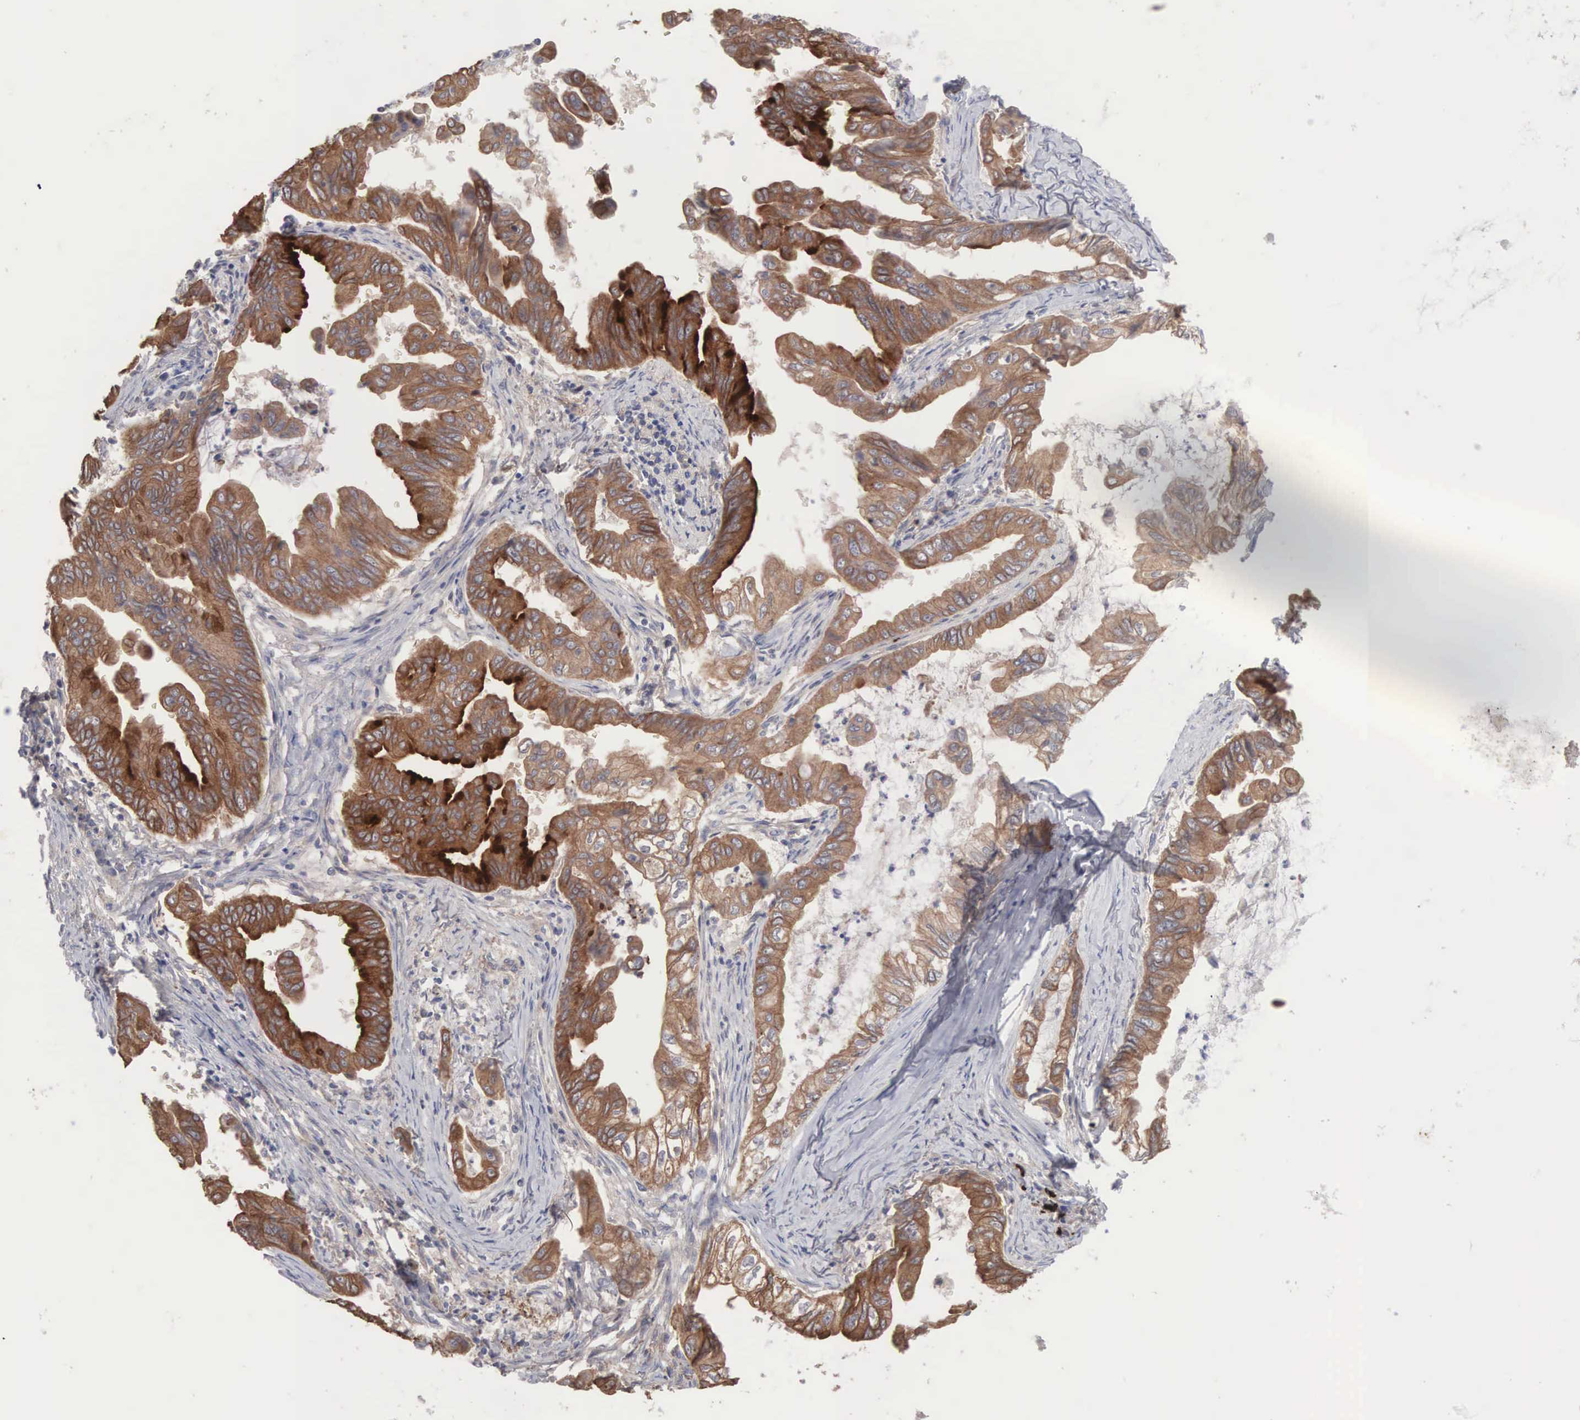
{"staining": {"intensity": "strong", "quantity": ">75%", "location": "cytoplasmic/membranous"}, "tissue": "stomach cancer", "cell_type": "Tumor cells", "image_type": "cancer", "snomed": [{"axis": "morphology", "description": "Adenocarcinoma, NOS"}, {"axis": "topography", "description": "Stomach, upper"}], "caption": "The photomicrograph shows a brown stain indicating the presence of a protein in the cytoplasmic/membranous of tumor cells in stomach cancer. The staining is performed using DAB brown chromogen to label protein expression. The nuclei are counter-stained blue using hematoxylin.", "gene": "INF2", "patient": {"sex": "male", "age": 80}}